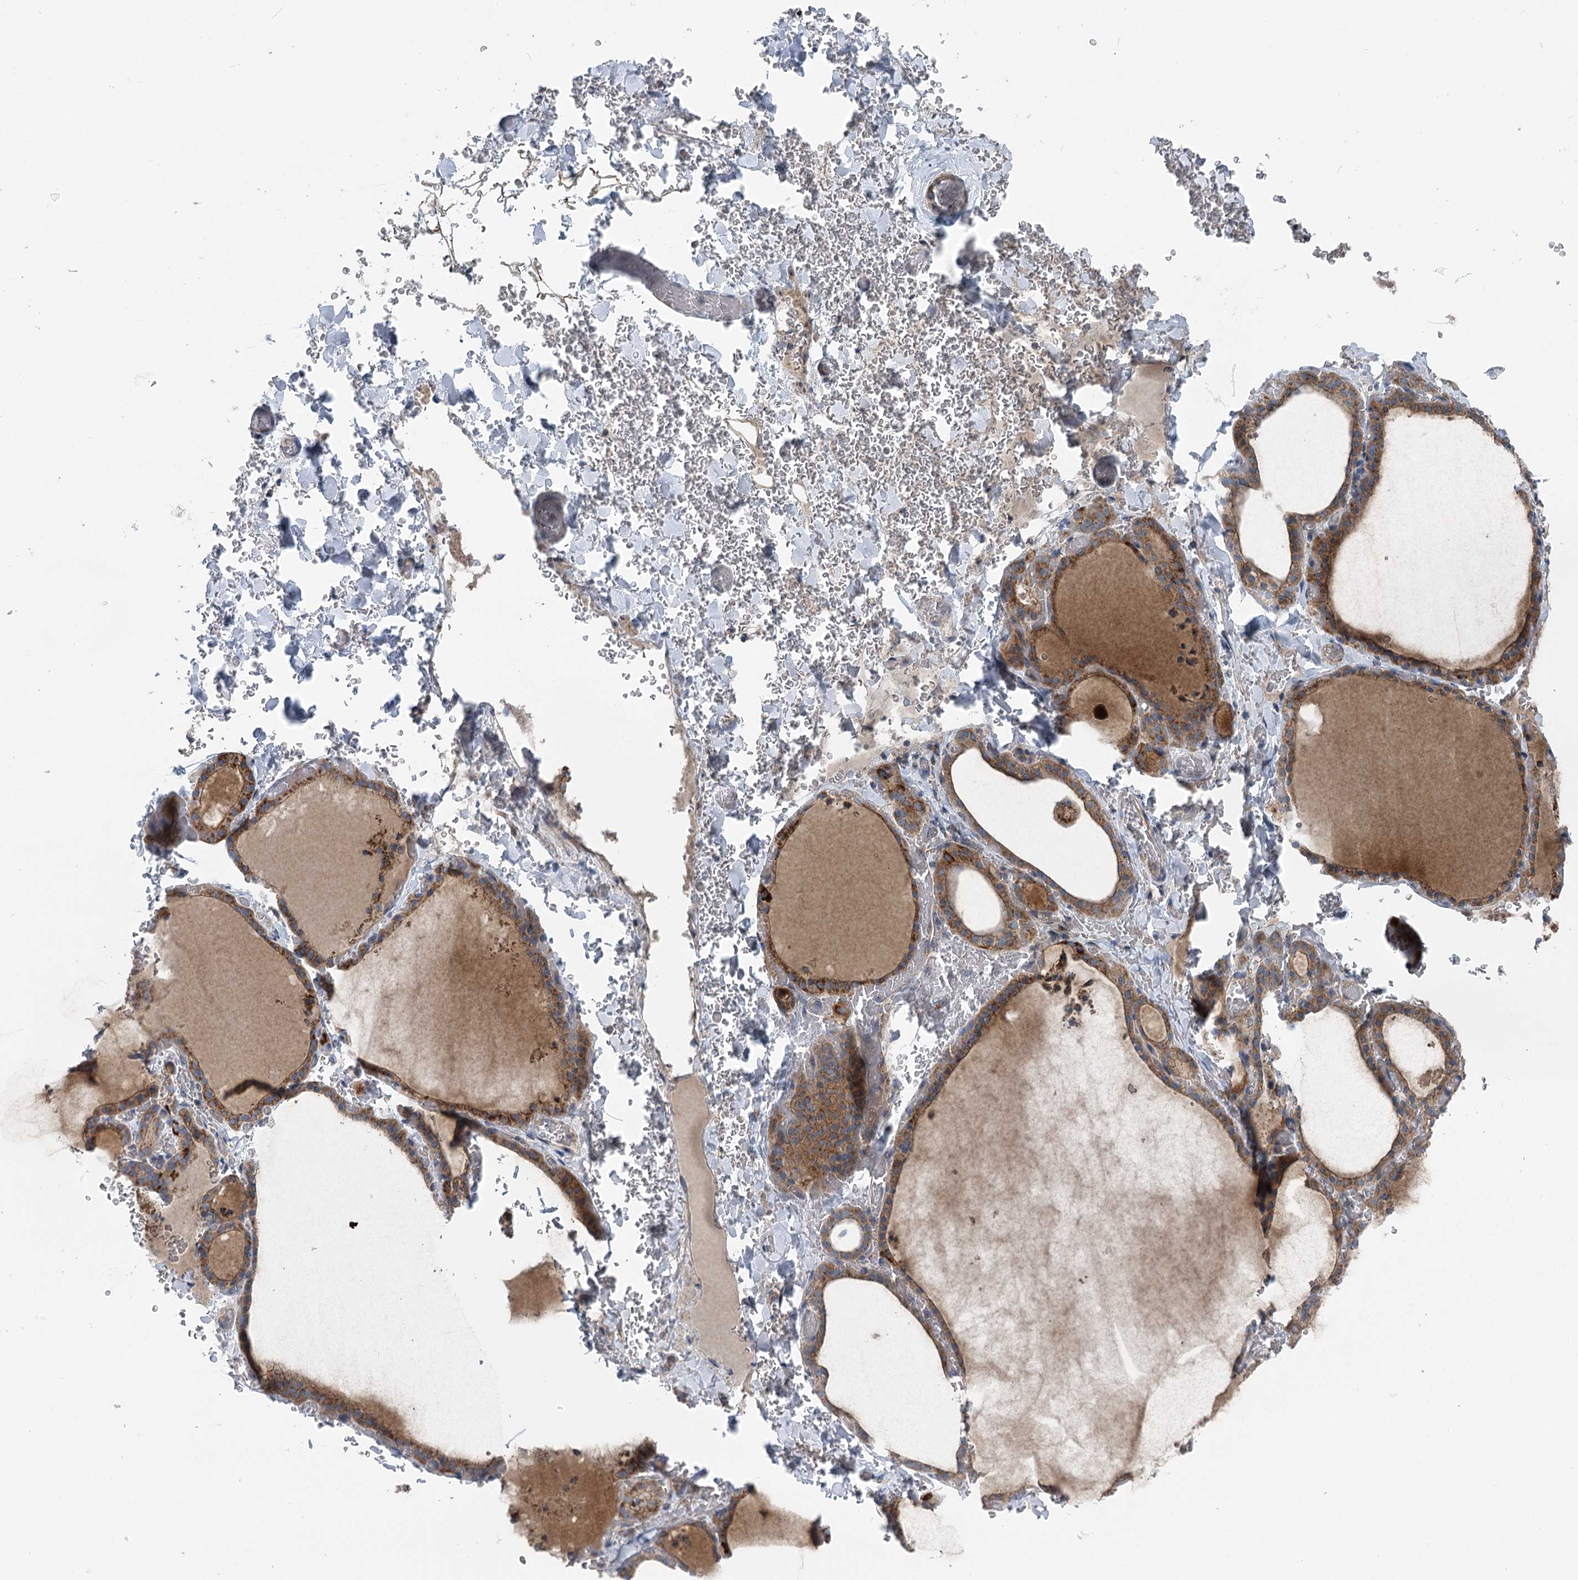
{"staining": {"intensity": "moderate", "quantity": ">75%", "location": "cytoplasmic/membranous"}, "tissue": "thyroid gland", "cell_type": "Glandular cells", "image_type": "normal", "snomed": [{"axis": "morphology", "description": "Normal tissue, NOS"}, {"axis": "topography", "description": "Thyroid gland"}], "caption": "A photomicrograph of human thyroid gland stained for a protein reveals moderate cytoplasmic/membranous brown staining in glandular cells. (DAB (3,3'-diaminobenzidine) = brown stain, brightfield microscopy at high magnification).", "gene": "MARK2", "patient": {"sex": "female", "age": 39}}